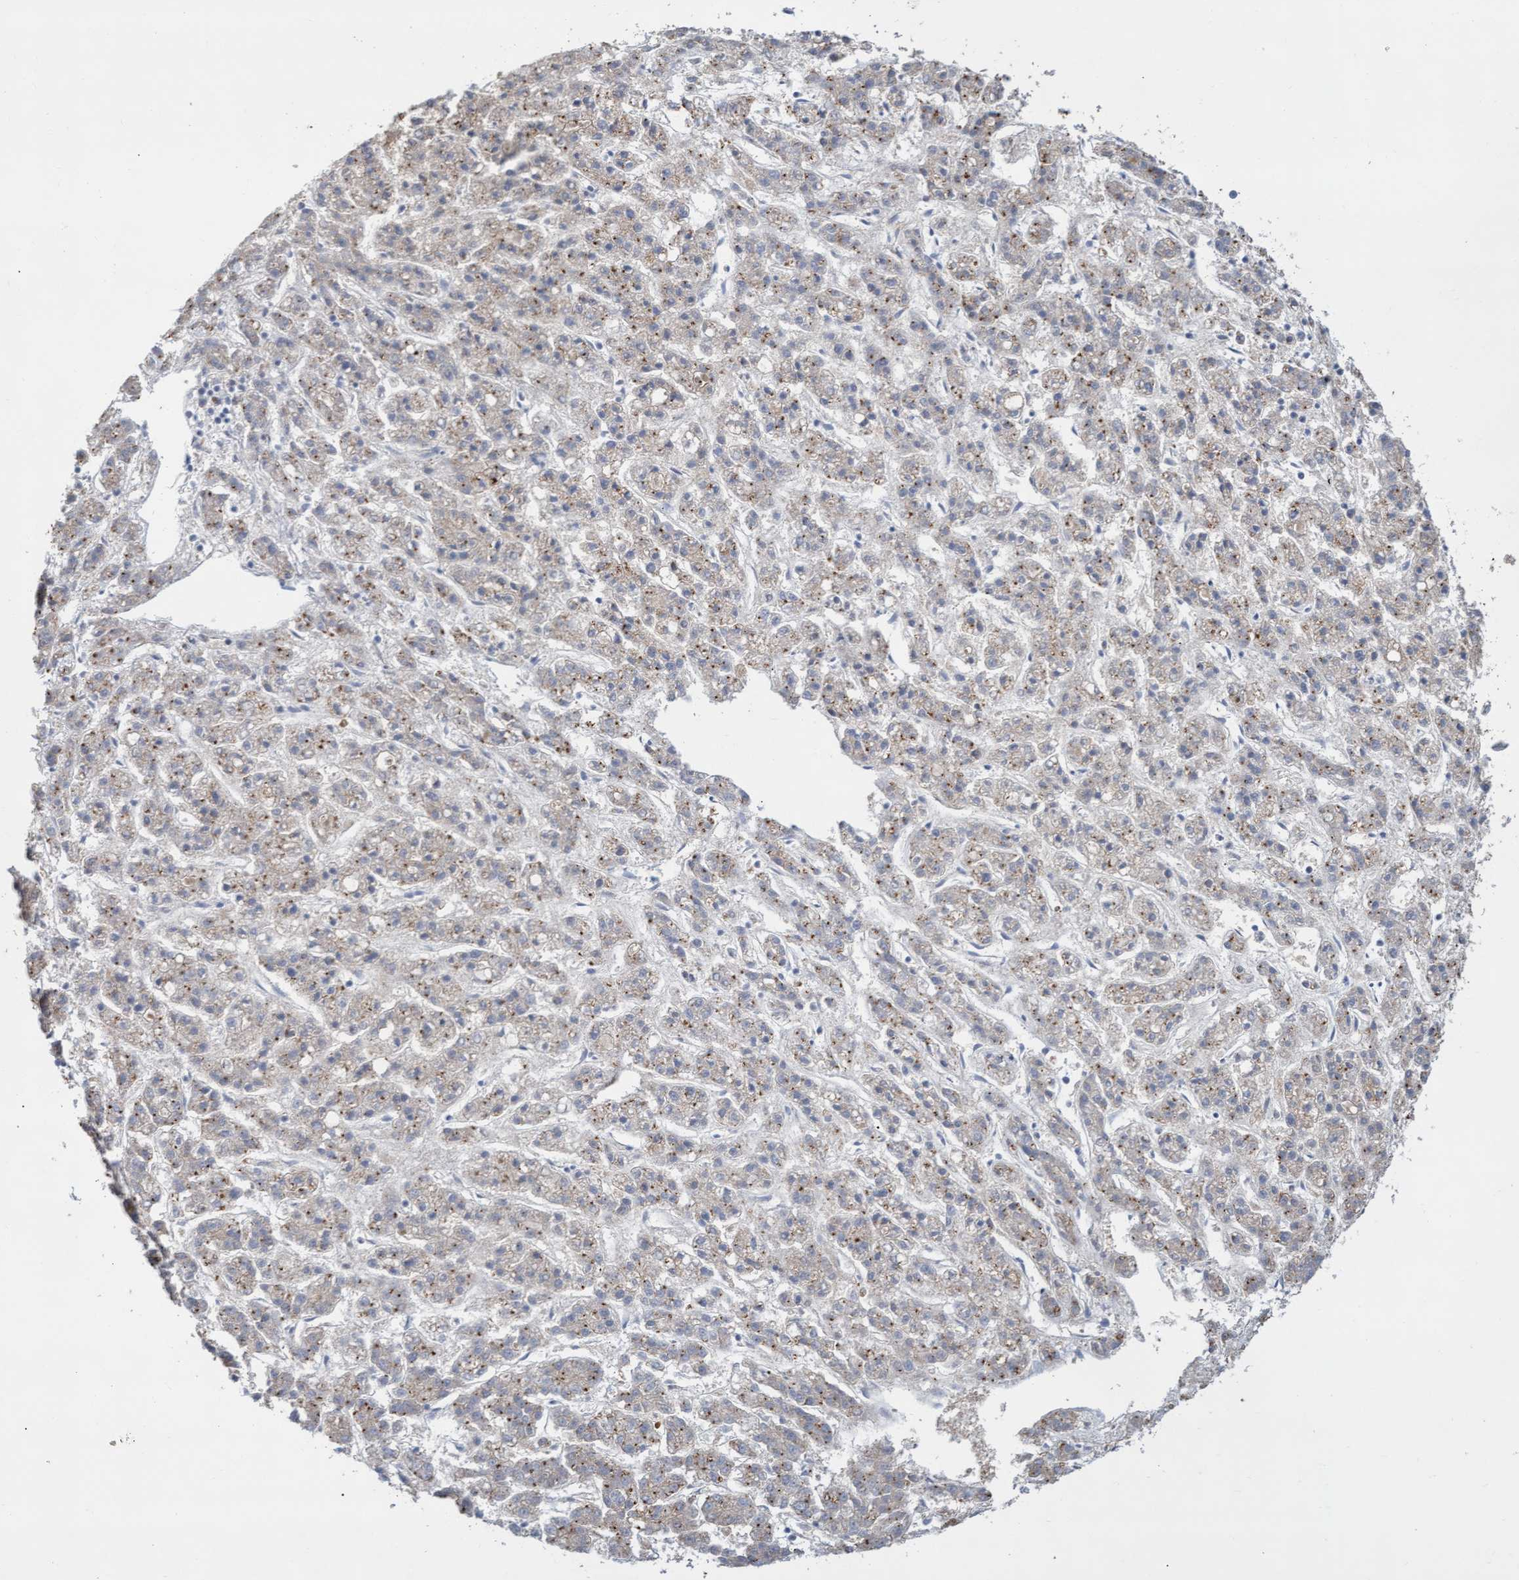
{"staining": {"intensity": "moderate", "quantity": ">75%", "location": "cytoplasmic/membranous"}, "tissue": "liver cancer", "cell_type": "Tumor cells", "image_type": "cancer", "snomed": [{"axis": "morphology", "description": "Carcinoma, Hepatocellular, NOS"}, {"axis": "topography", "description": "Liver"}], "caption": "Liver hepatocellular carcinoma stained with immunohistochemistry displays moderate cytoplasmic/membranous expression in approximately >75% of tumor cells.", "gene": "ABCF2", "patient": {"sex": "male", "age": 70}}